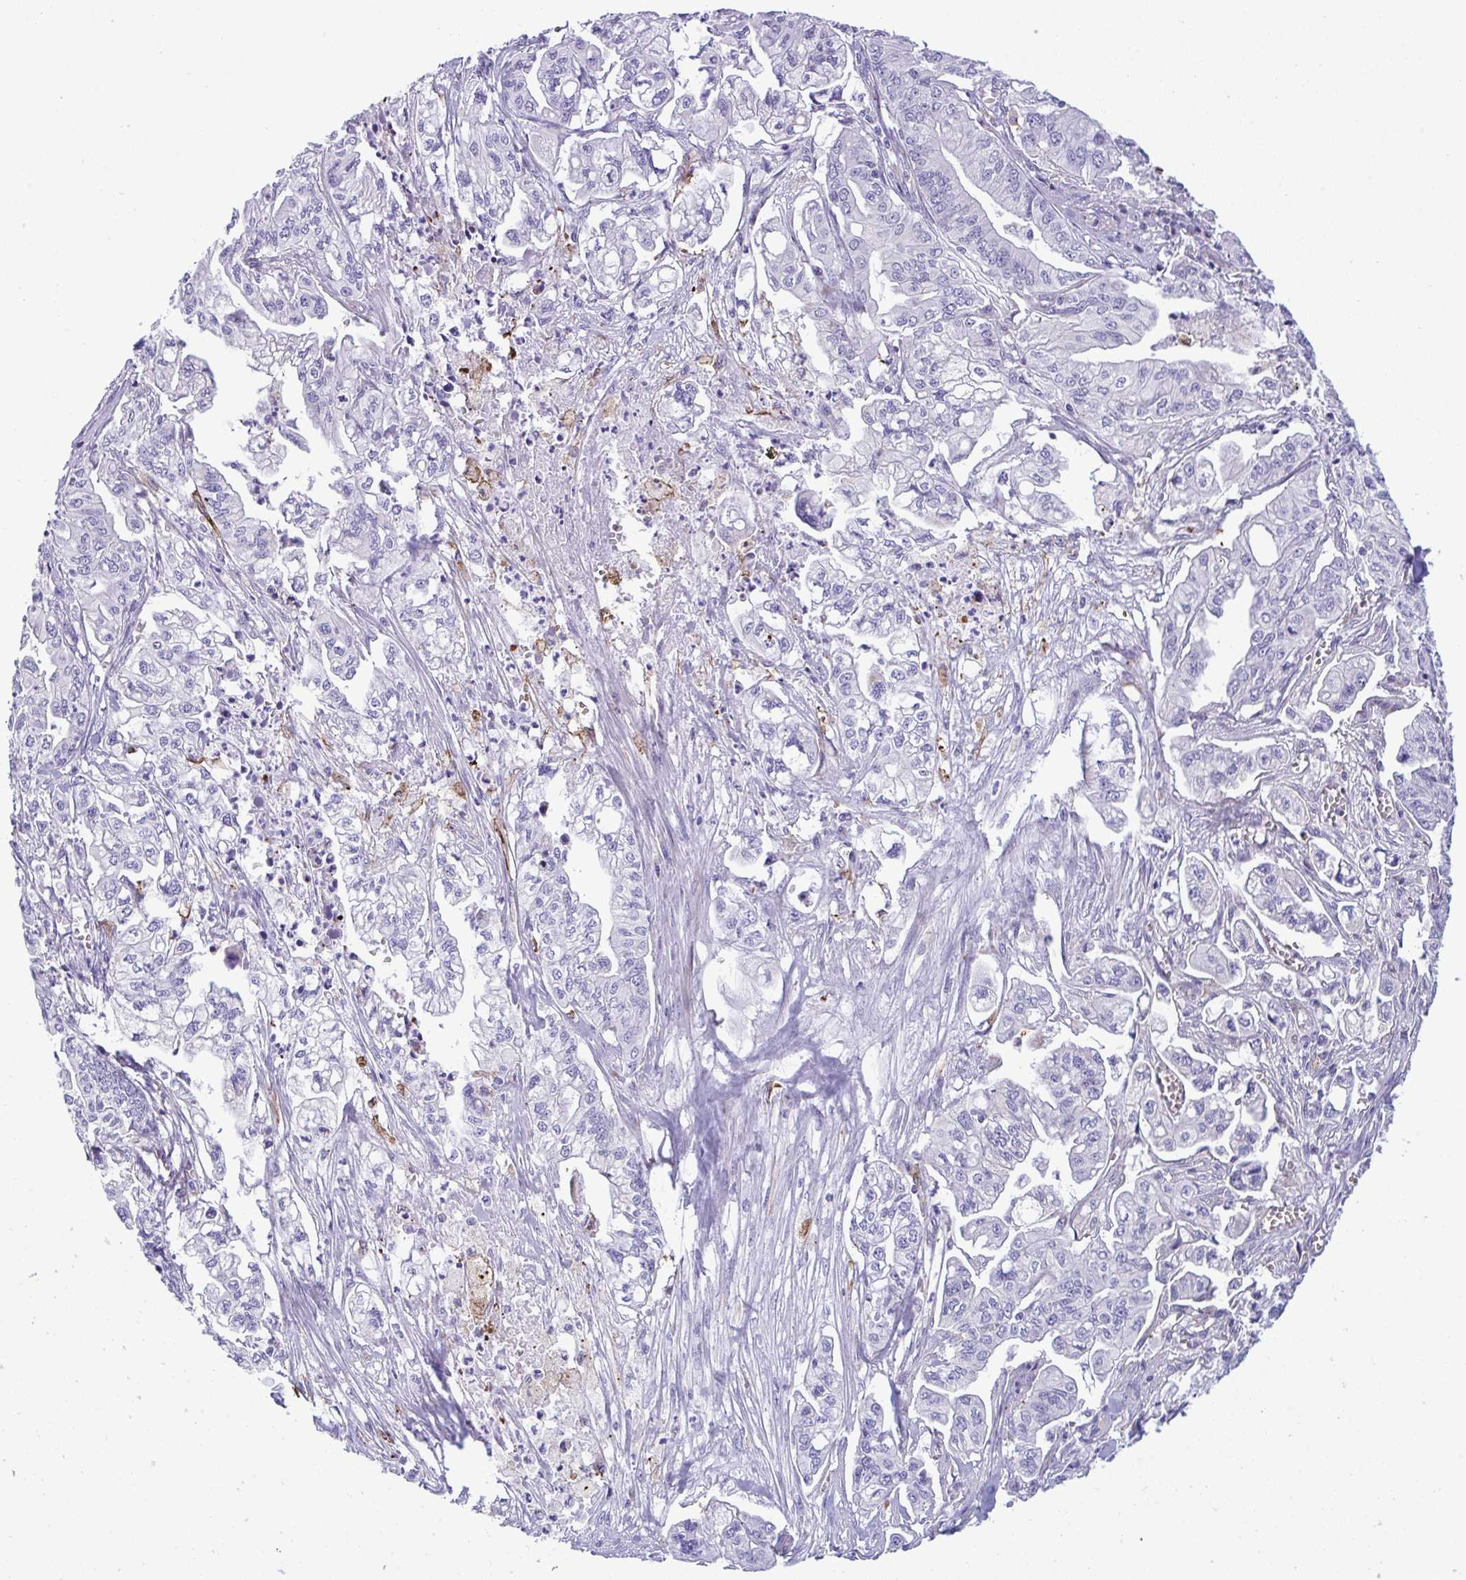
{"staining": {"intensity": "negative", "quantity": "none", "location": "none"}, "tissue": "pancreatic cancer", "cell_type": "Tumor cells", "image_type": "cancer", "snomed": [{"axis": "morphology", "description": "Adenocarcinoma, NOS"}, {"axis": "topography", "description": "Pancreas"}], "caption": "High magnification brightfield microscopy of pancreatic cancer stained with DAB (brown) and counterstained with hematoxylin (blue): tumor cells show no significant staining.", "gene": "DTX3", "patient": {"sex": "male", "age": 68}}